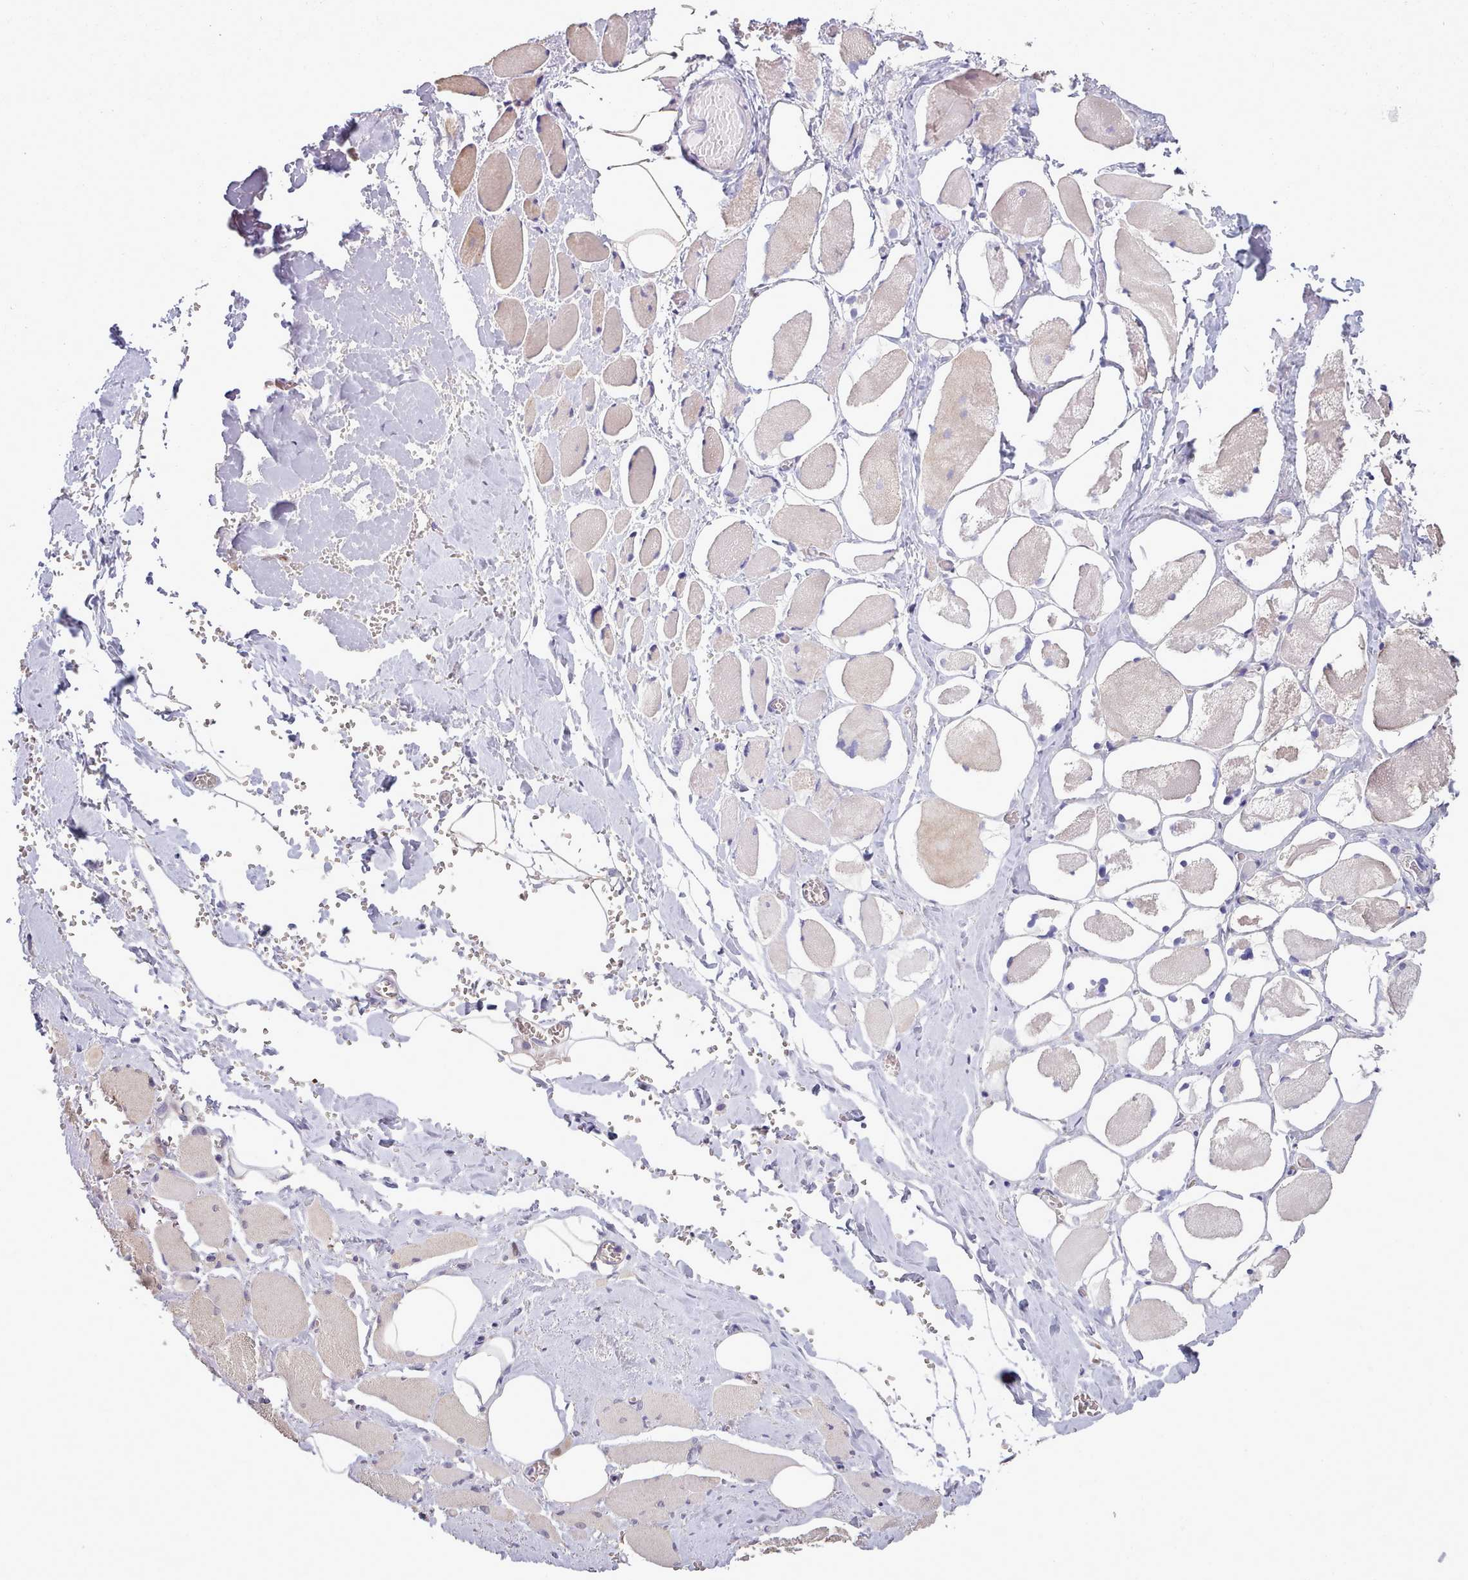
{"staining": {"intensity": "weak", "quantity": "25%-75%", "location": "nuclear"}, "tissue": "skeletal muscle", "cell_type": "Myocytes", "image_type": "normal", "snomed": [{"axis": "morphology", "description": "Normal tissue, NOS"}, {"axis": "morphology", "description": "Basal cell carcinoma"}, {"axis": "topography", "description": "Skeletal muscle"}], "caption": "Brown immunohistochemical staining in normal skeletal muscle reveals weak nuclear staining in about 25%-75% of myocytes.", "gene": "DPF1", "patient": {"sex": "female", "age": 64}}